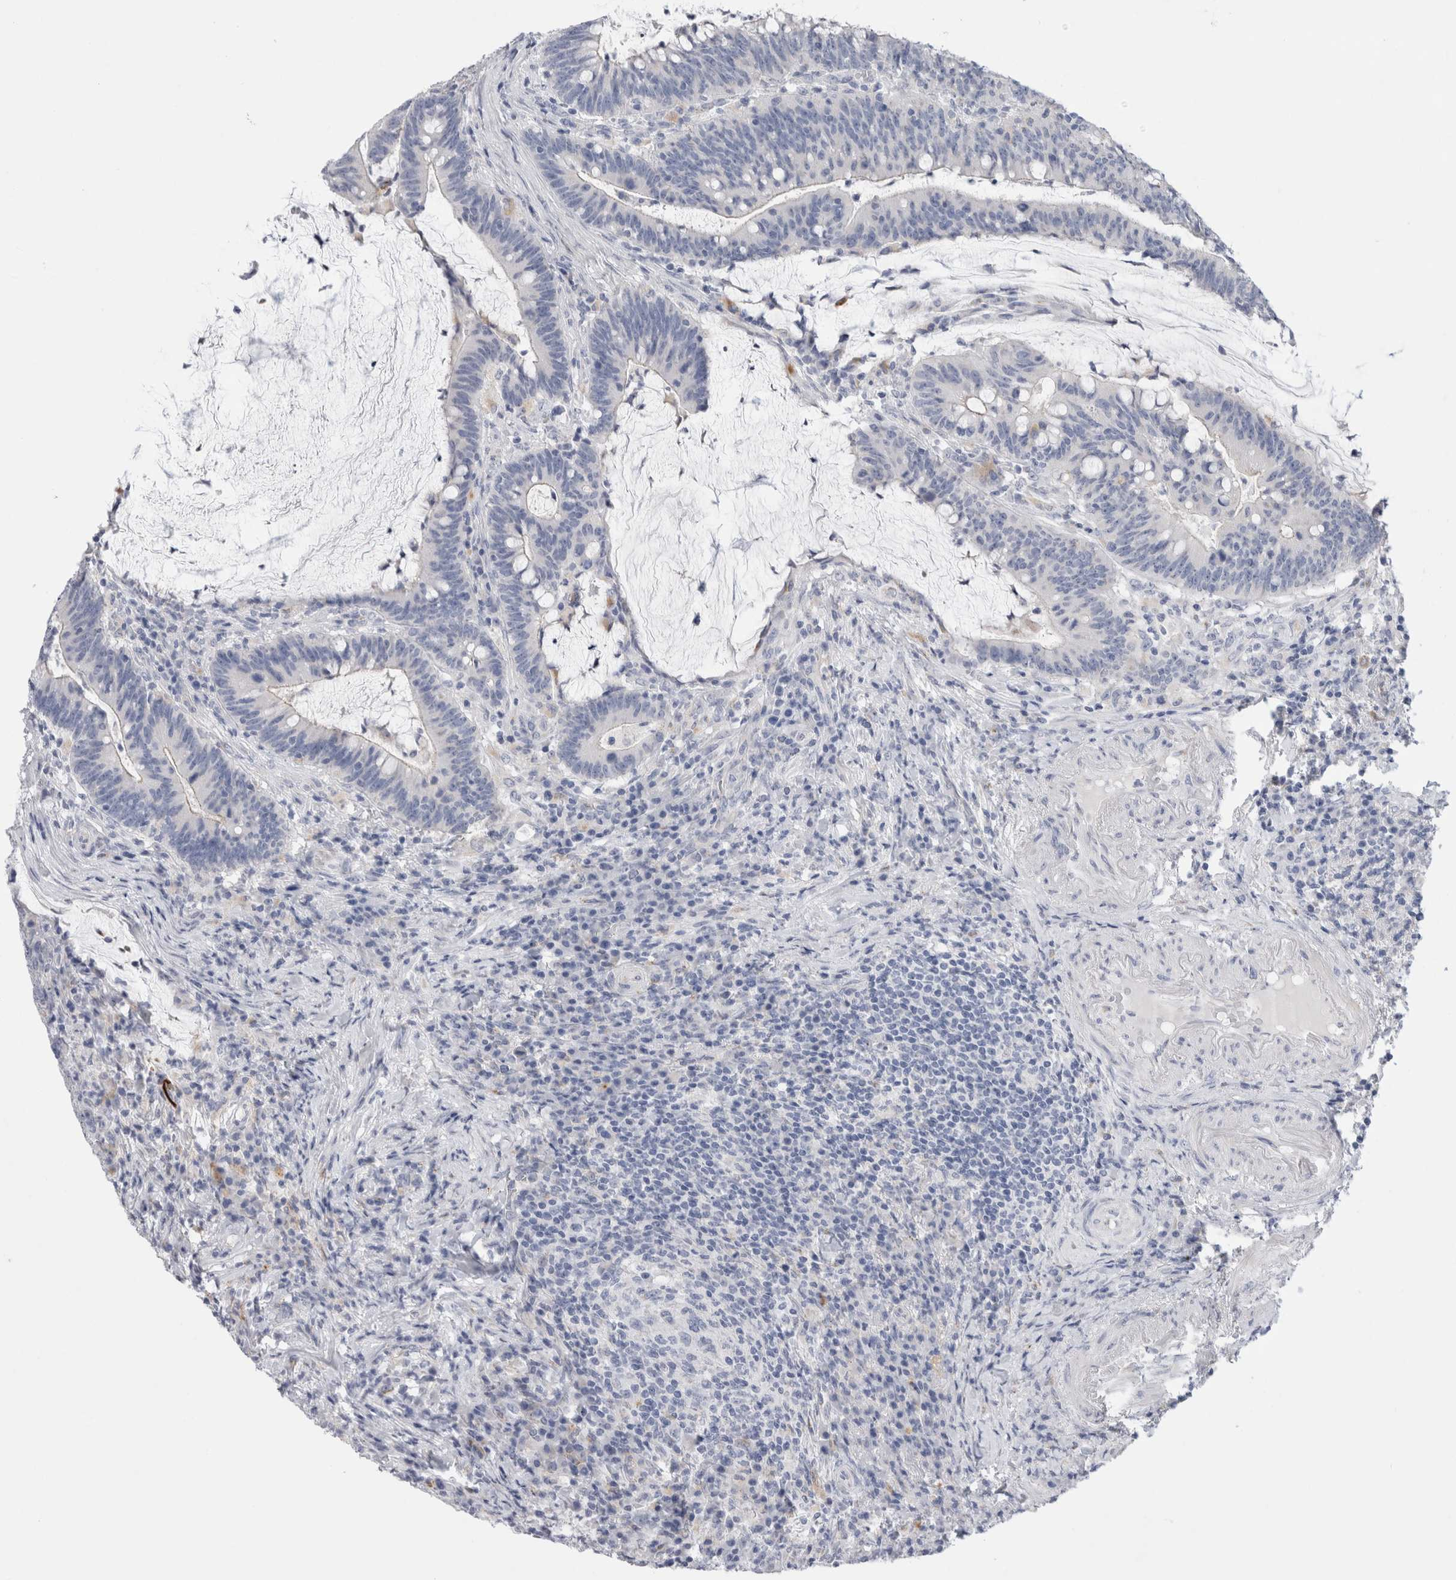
{"staining": {"intensity": "negative", "quantity": "none", "location": "none"}, "tissue": "colorectal cancer", "cell_type": "Tumor cells", "image_type": "cancer", "snomed": [{"axis": "morphology", "description": "Adenocarcinoma, NOS"}, {"axis": "topography", "description": "Colon"}], "caption": "Colorectal adenocarcinoma was stained to show a protein in brown. There is no significant positivity in tumor cells.", "gene": "GAA", "patient": {"sex": "female", "age": 66}}